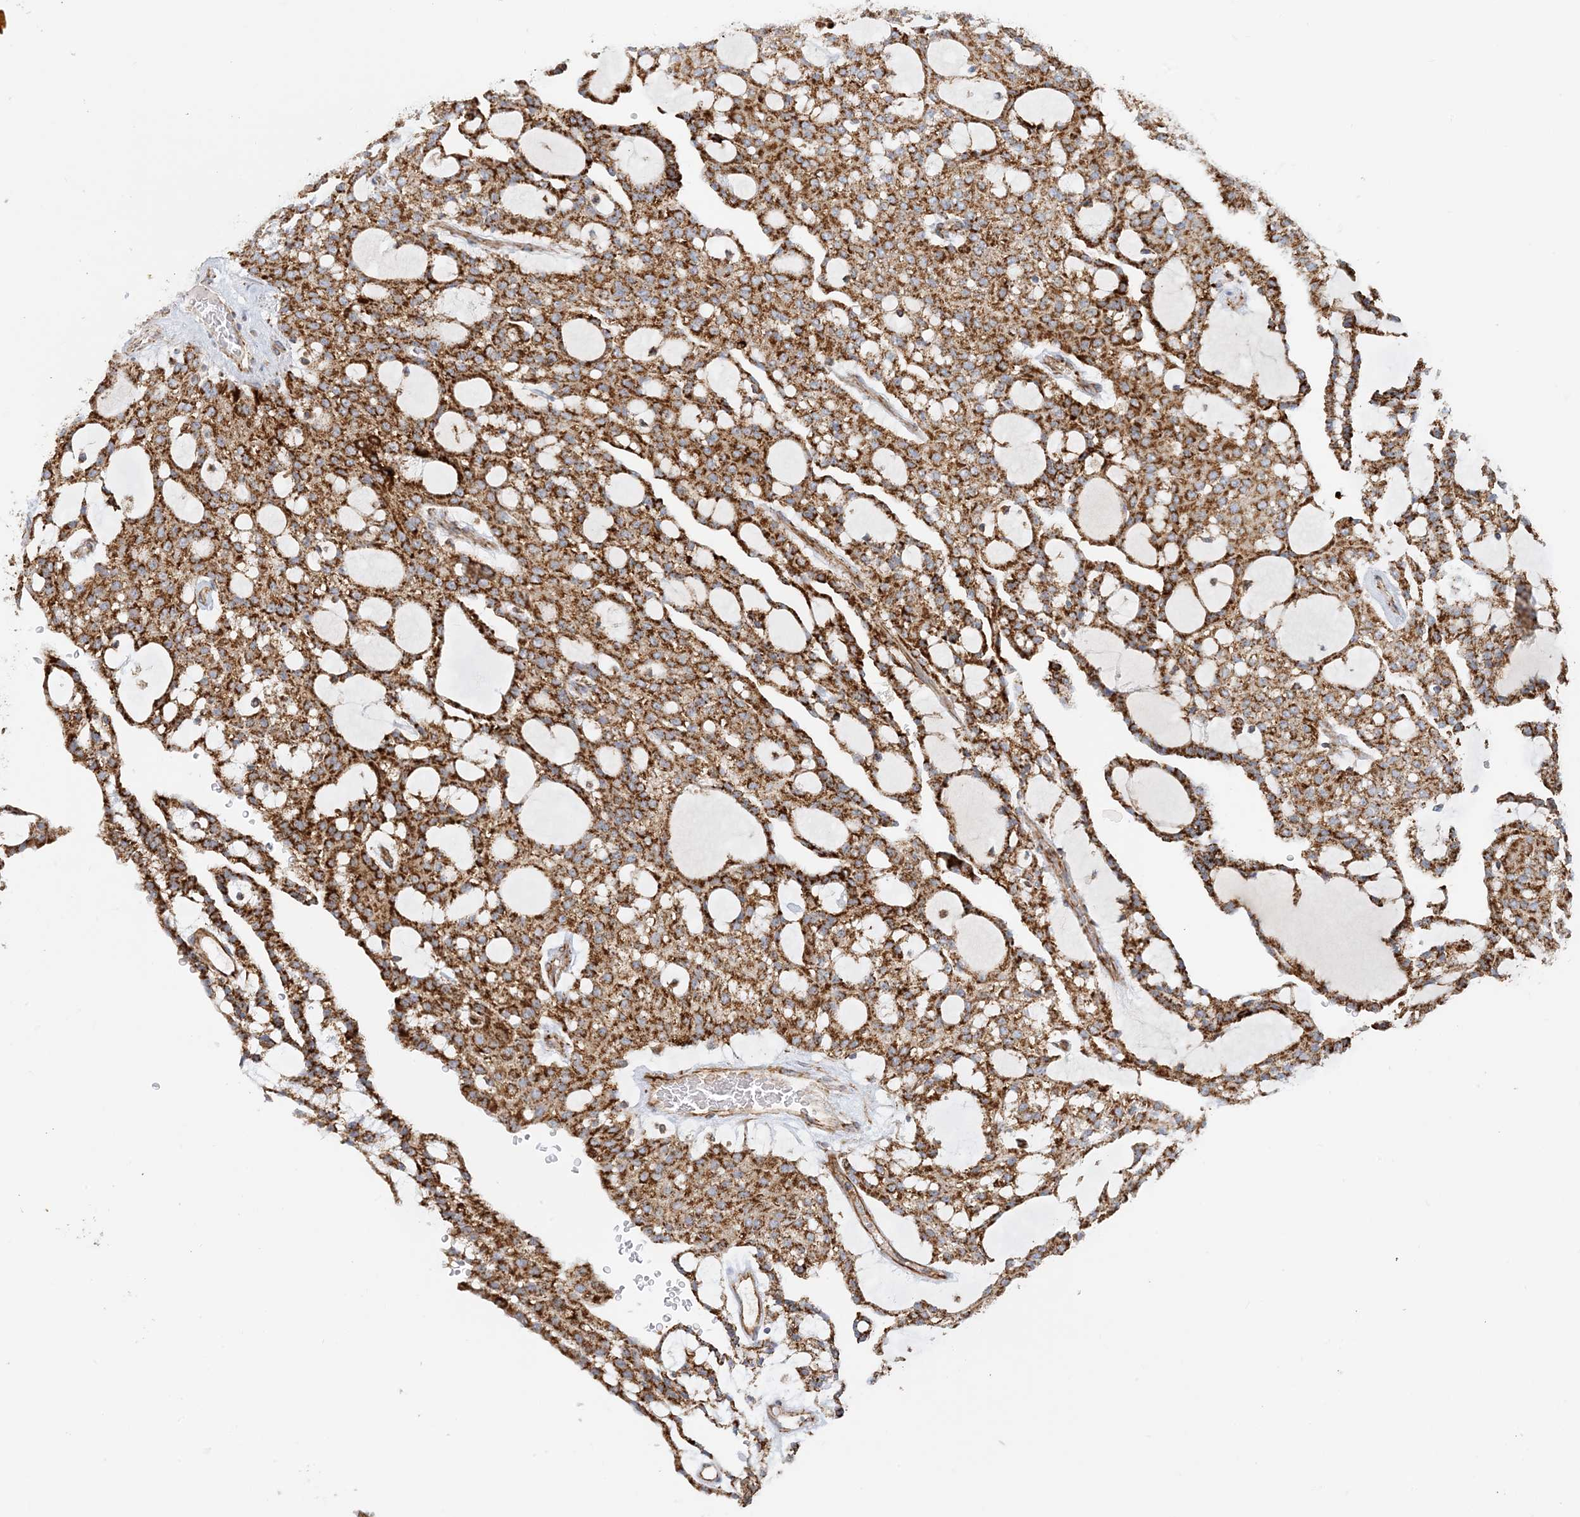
{"staining": {"intensity": "strong", "quantity": ">75%", "location": "cytoplasmic/membranous"}, "tissue": "renal cancer", "cell_type": "Tumor cells", "image_type": "cancer", "snomed": [{"axis": "morphology", "description": "Adenocarcinoma, NOS"}, {"axis": "topography", "description": "Kidney"}], "caption": "Strong cytoplasmic/membranous staining for a protein is present in about >75% of tumor cells of renal adenocarcinoma using IHC.", "gene": "COA3", "patient": {"sex": "male", "age": 63}}